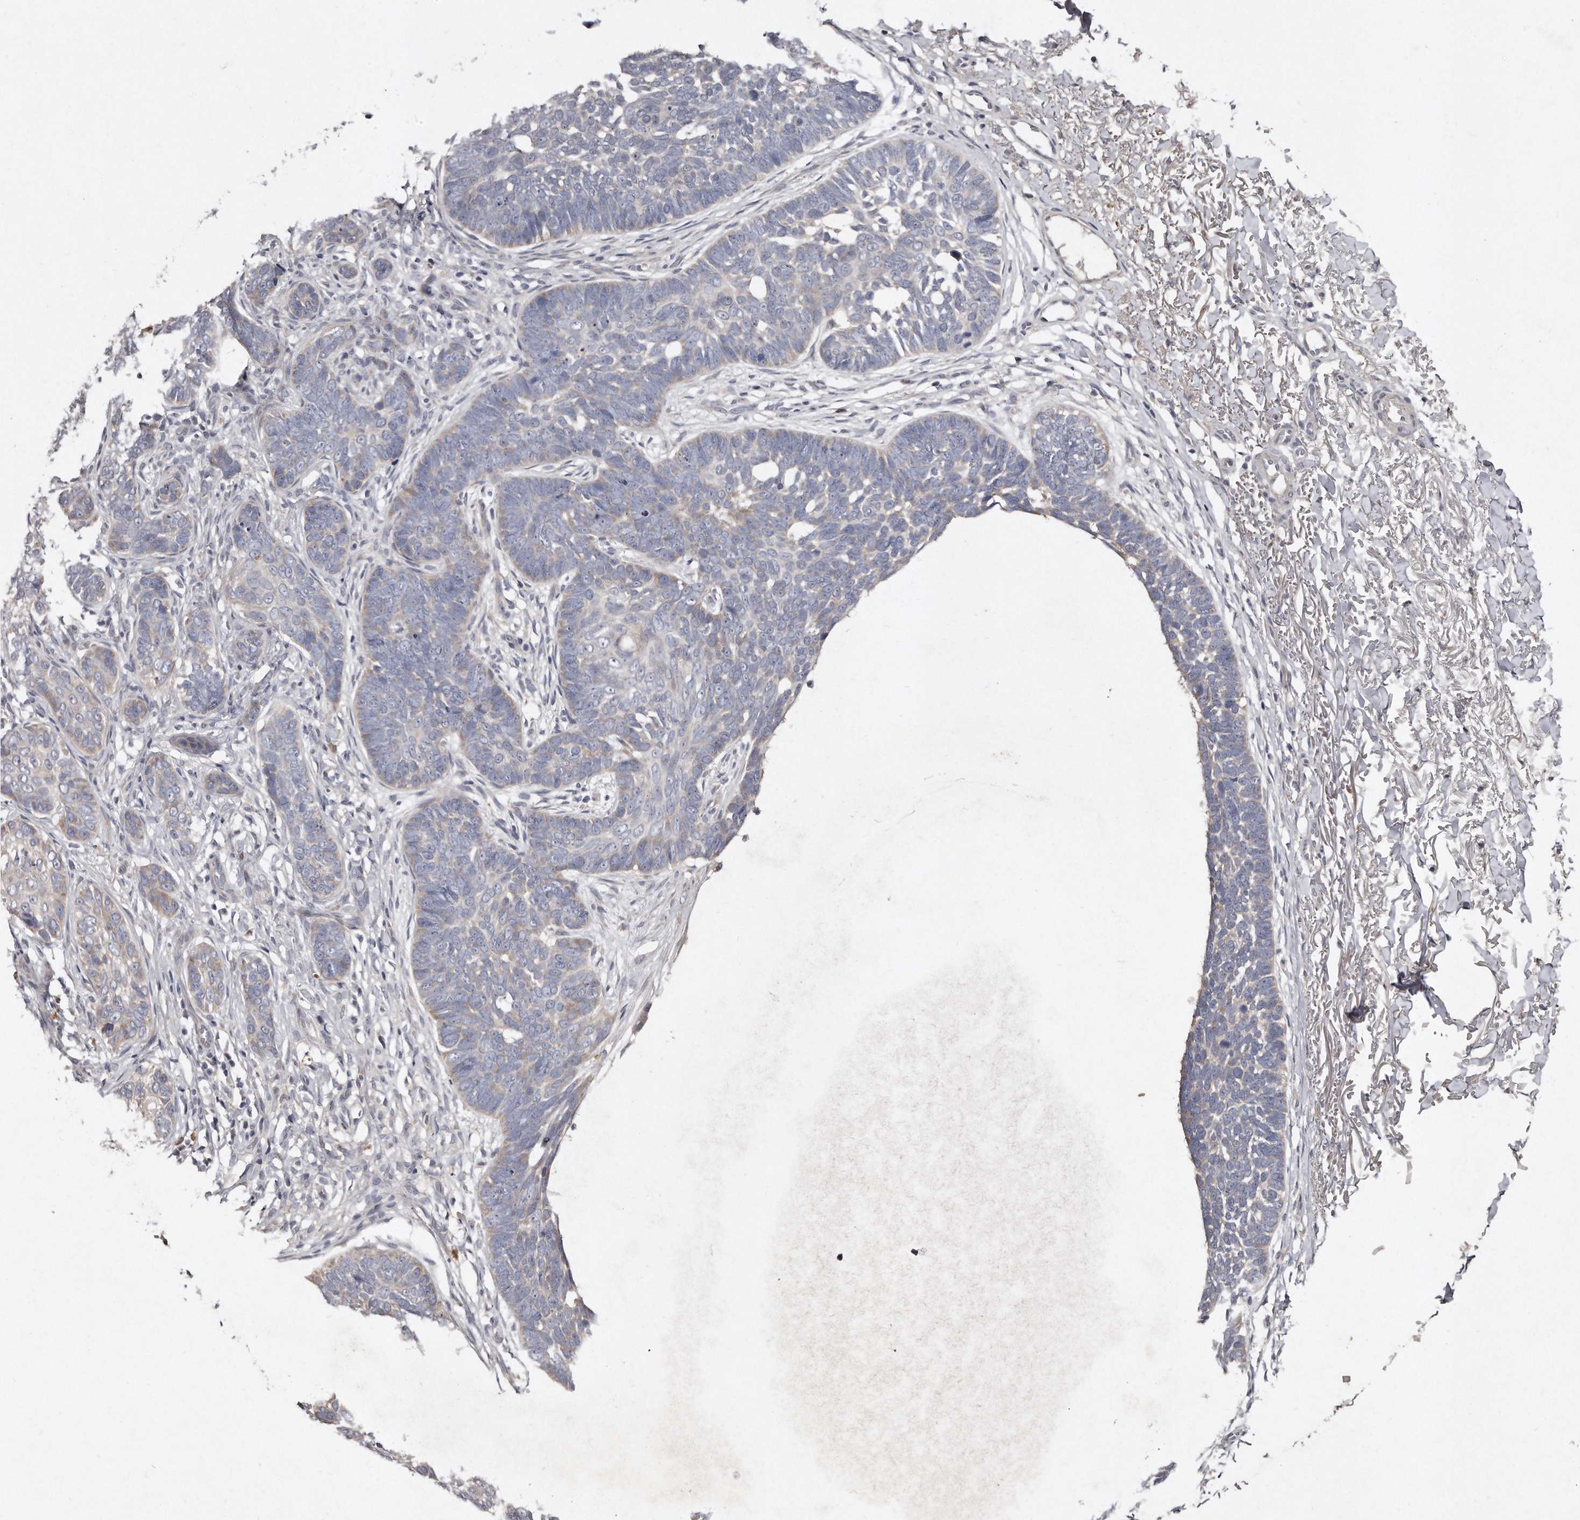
{"staining": {"intensity": "weak", "quantity": "<25%", "location": "cytoplasmic/membranous"}, "tissue": "skin cancer", "cell_type": "Tumor cells", "image_type": "cancer", "snomed": [{"axis": "morphology", "description": "Normal tissue, NOS"}, {"axis": "morphology", "description": "Basal cell carcinoma"}, {"axis": "topography", "description": "Skin"}], "caption": "DAB immunohistochemical staining of basal cell carcinoma (skin) demonstrates no significant staining in tumor cells. (DAB (3,3'-diaminobenzidine) IHC, high magnification).", "gene": "TECR", "patient": {"sex": "male", "age": 77}}